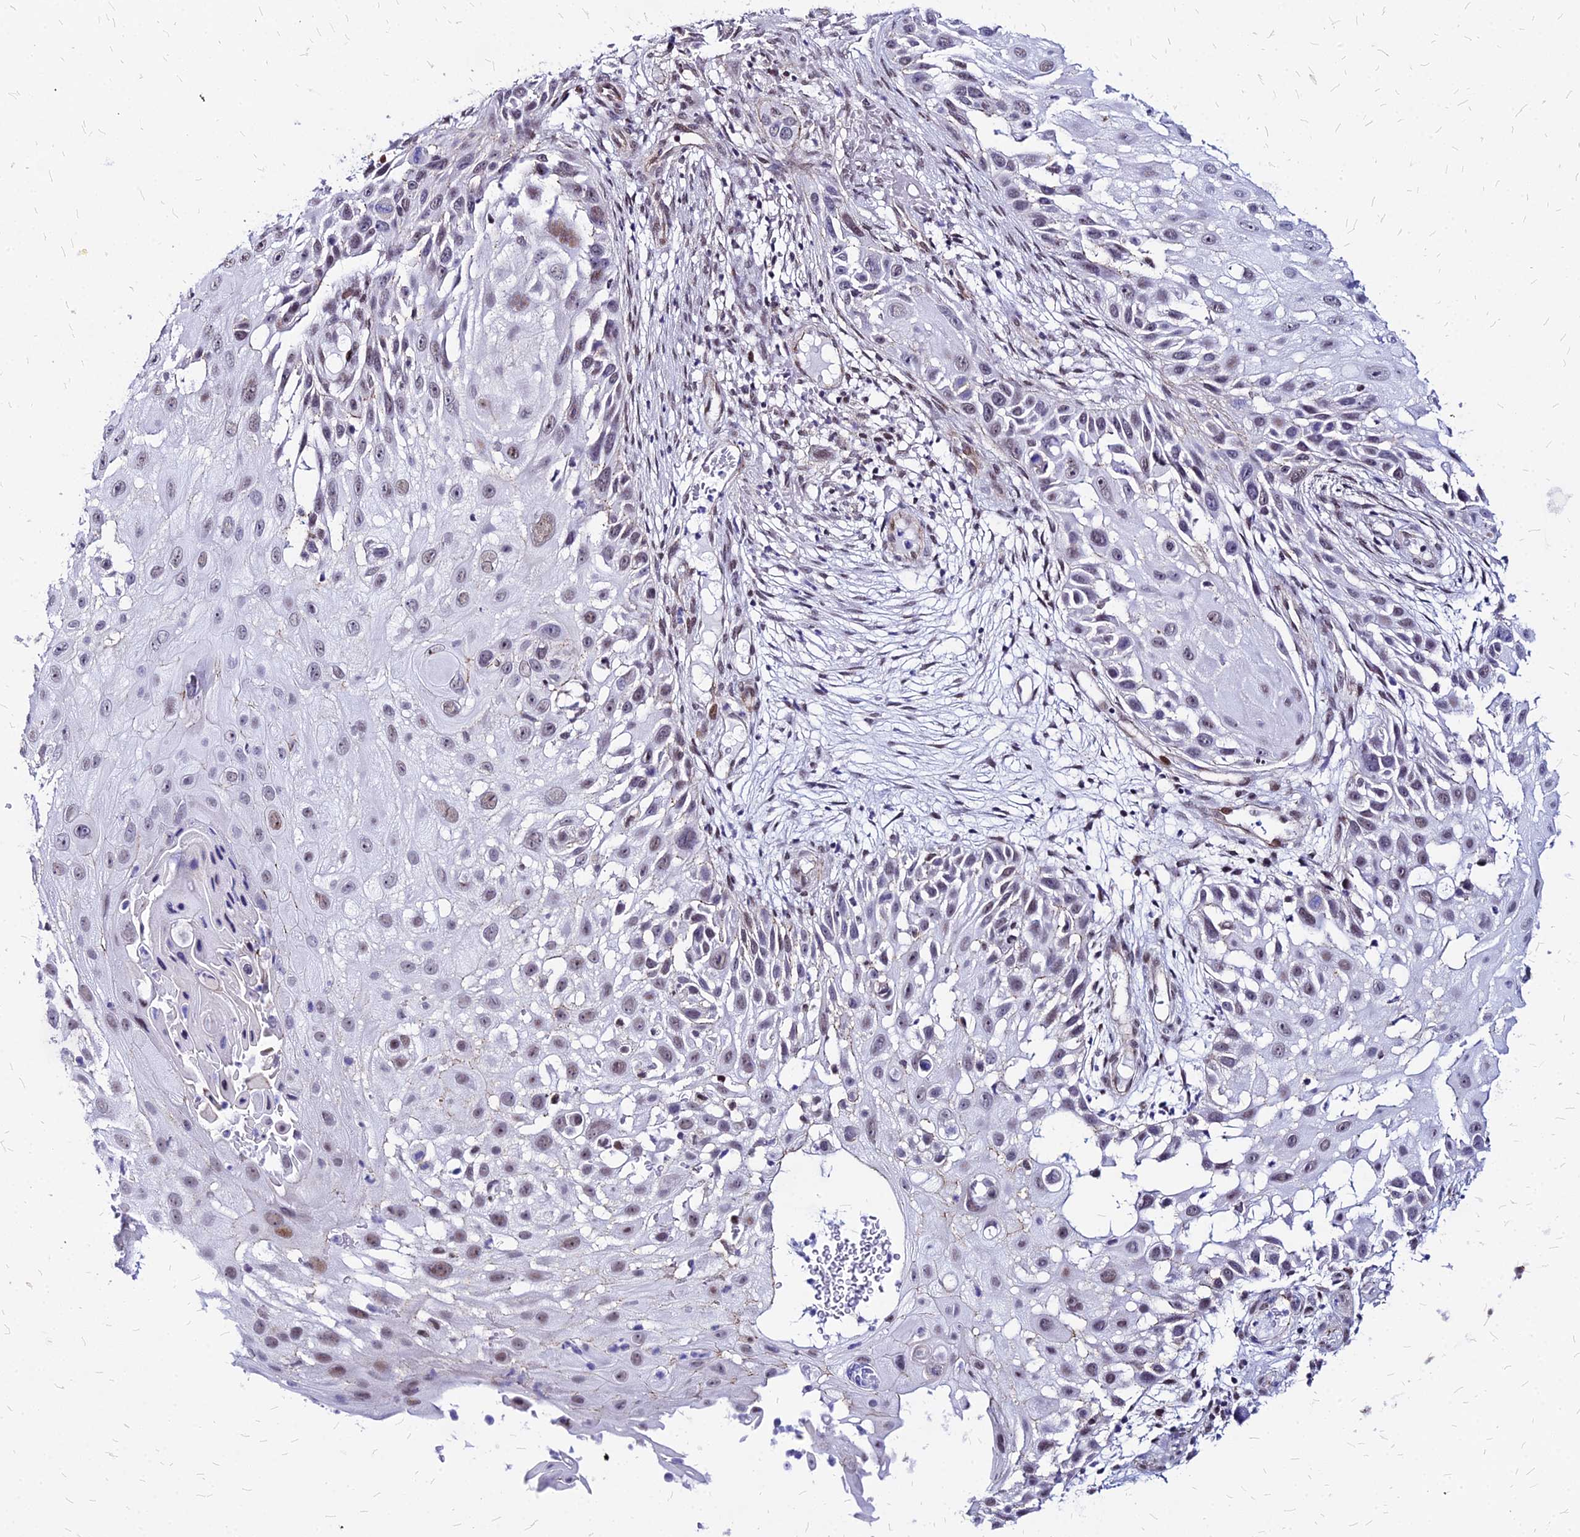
{"staining": {"intensity": "moderate", "quantity": "<25%", "location": "nuclear"}, "tissue": "skin cancer", "cell_type": "Tumor cells", "image_type": "cancer", "snomed": [{"axis": "morphology", "description": "Squamous cell carcinoma, NOS"}, {"axis": "topography", "description": "Skin"}], "caption": "Moderate nuclear protein staining is present in approximately <25% of tumor cells in skin cancer.", "gene": "FDX2", "patient": {"sex": "female", "age": 44}}